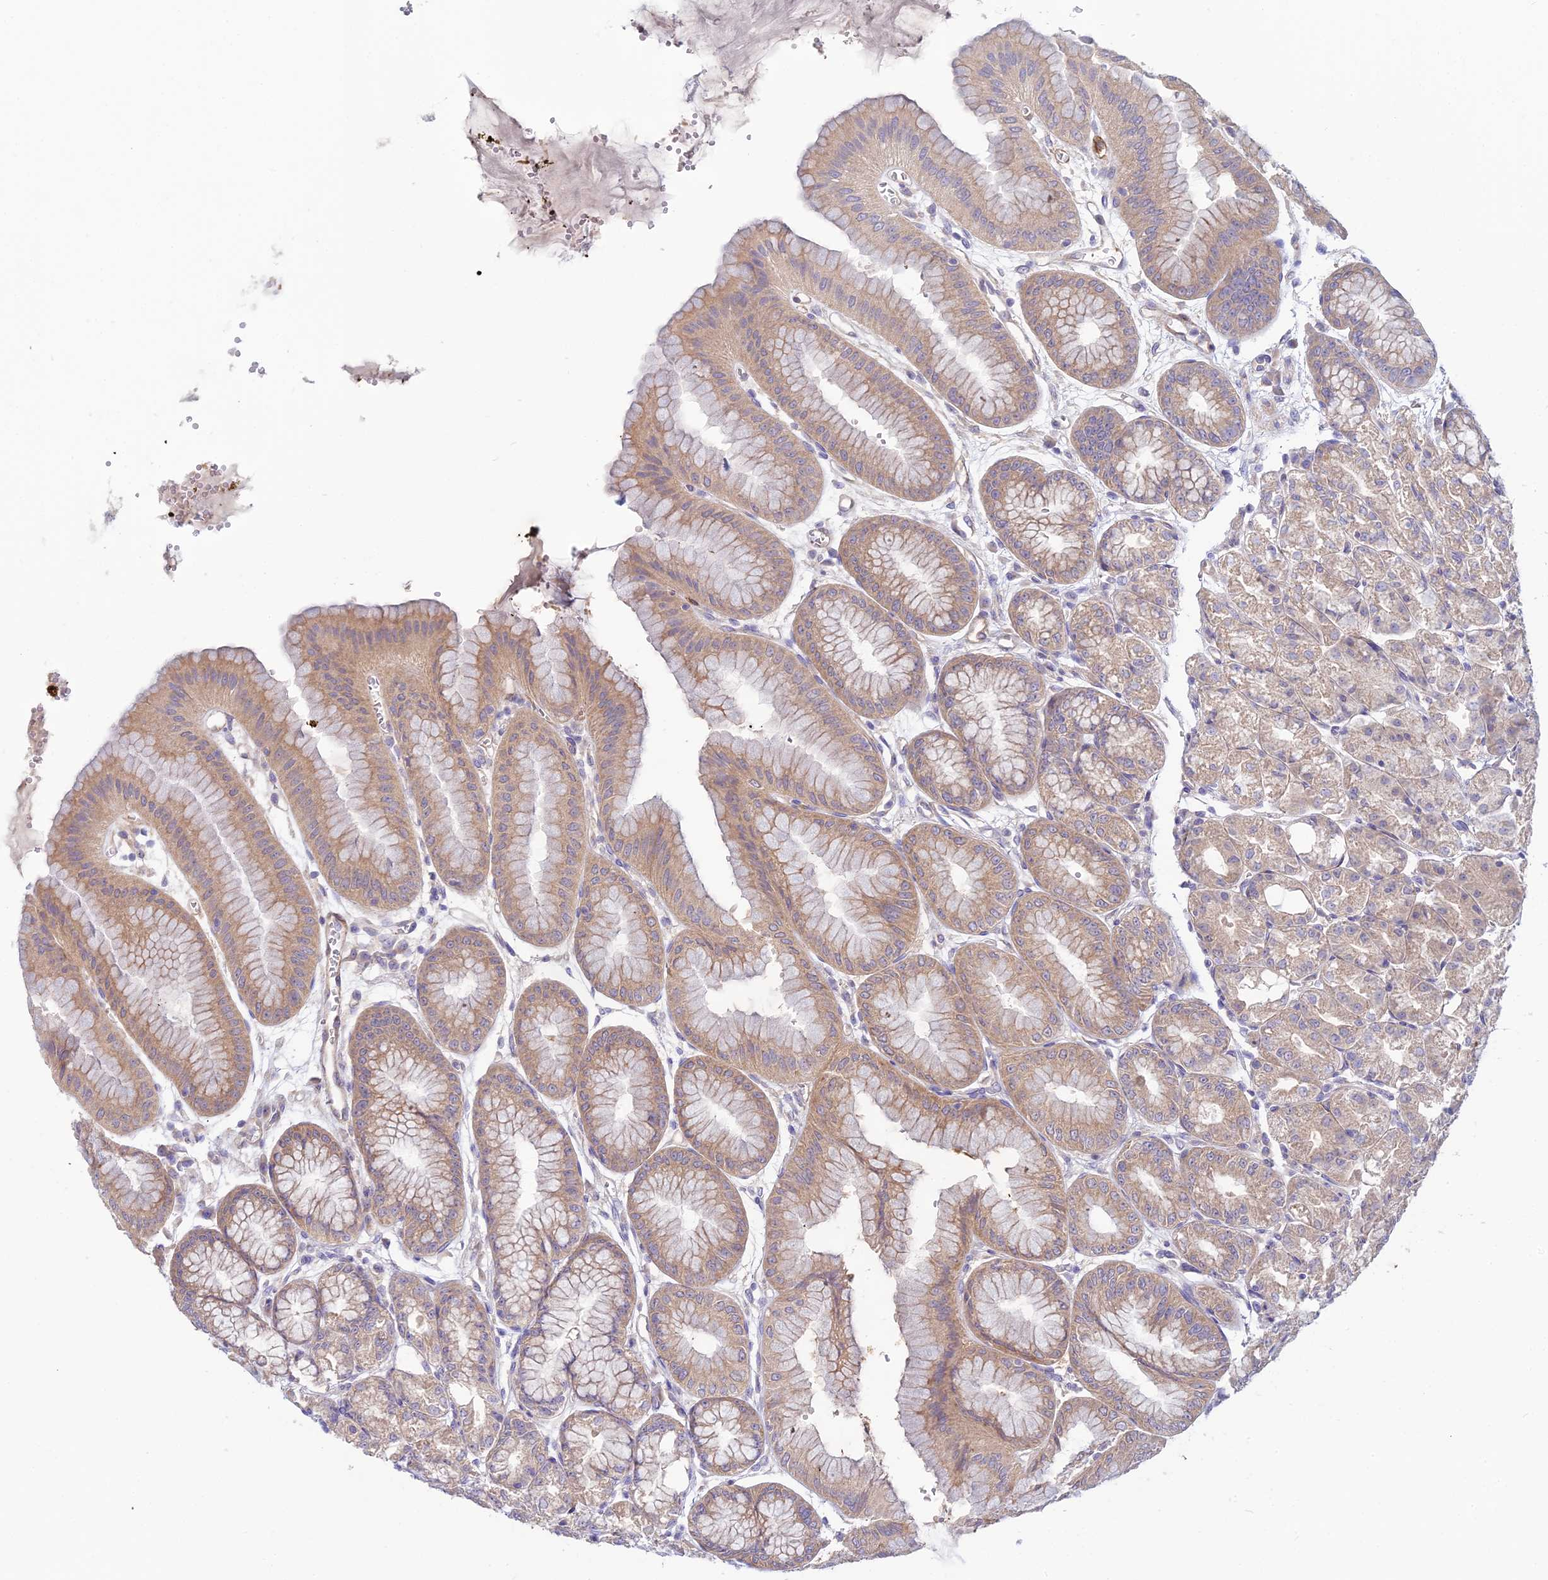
{"staining": {"intensity": "weak", "quantity": ">75%", "location": "cytoplasmic/membranous"}, "tissue": "stomach", "cell_type": "Glandular cells", "image_type": "normal", "snomed": [{"axis": "morphology", "description": "Normal tissue, NOS"}, {"axis": "topography", "description": "Stomach, lower"}], "caption": "This photomicrograph shows immunohistochemistry staining of unremarkable human stomach, with low weak cytoplasmic/membranous expression in about >75% of glandular cells.", "gene": "DUS2", "patient": {"sex": "male", "age": 71}}